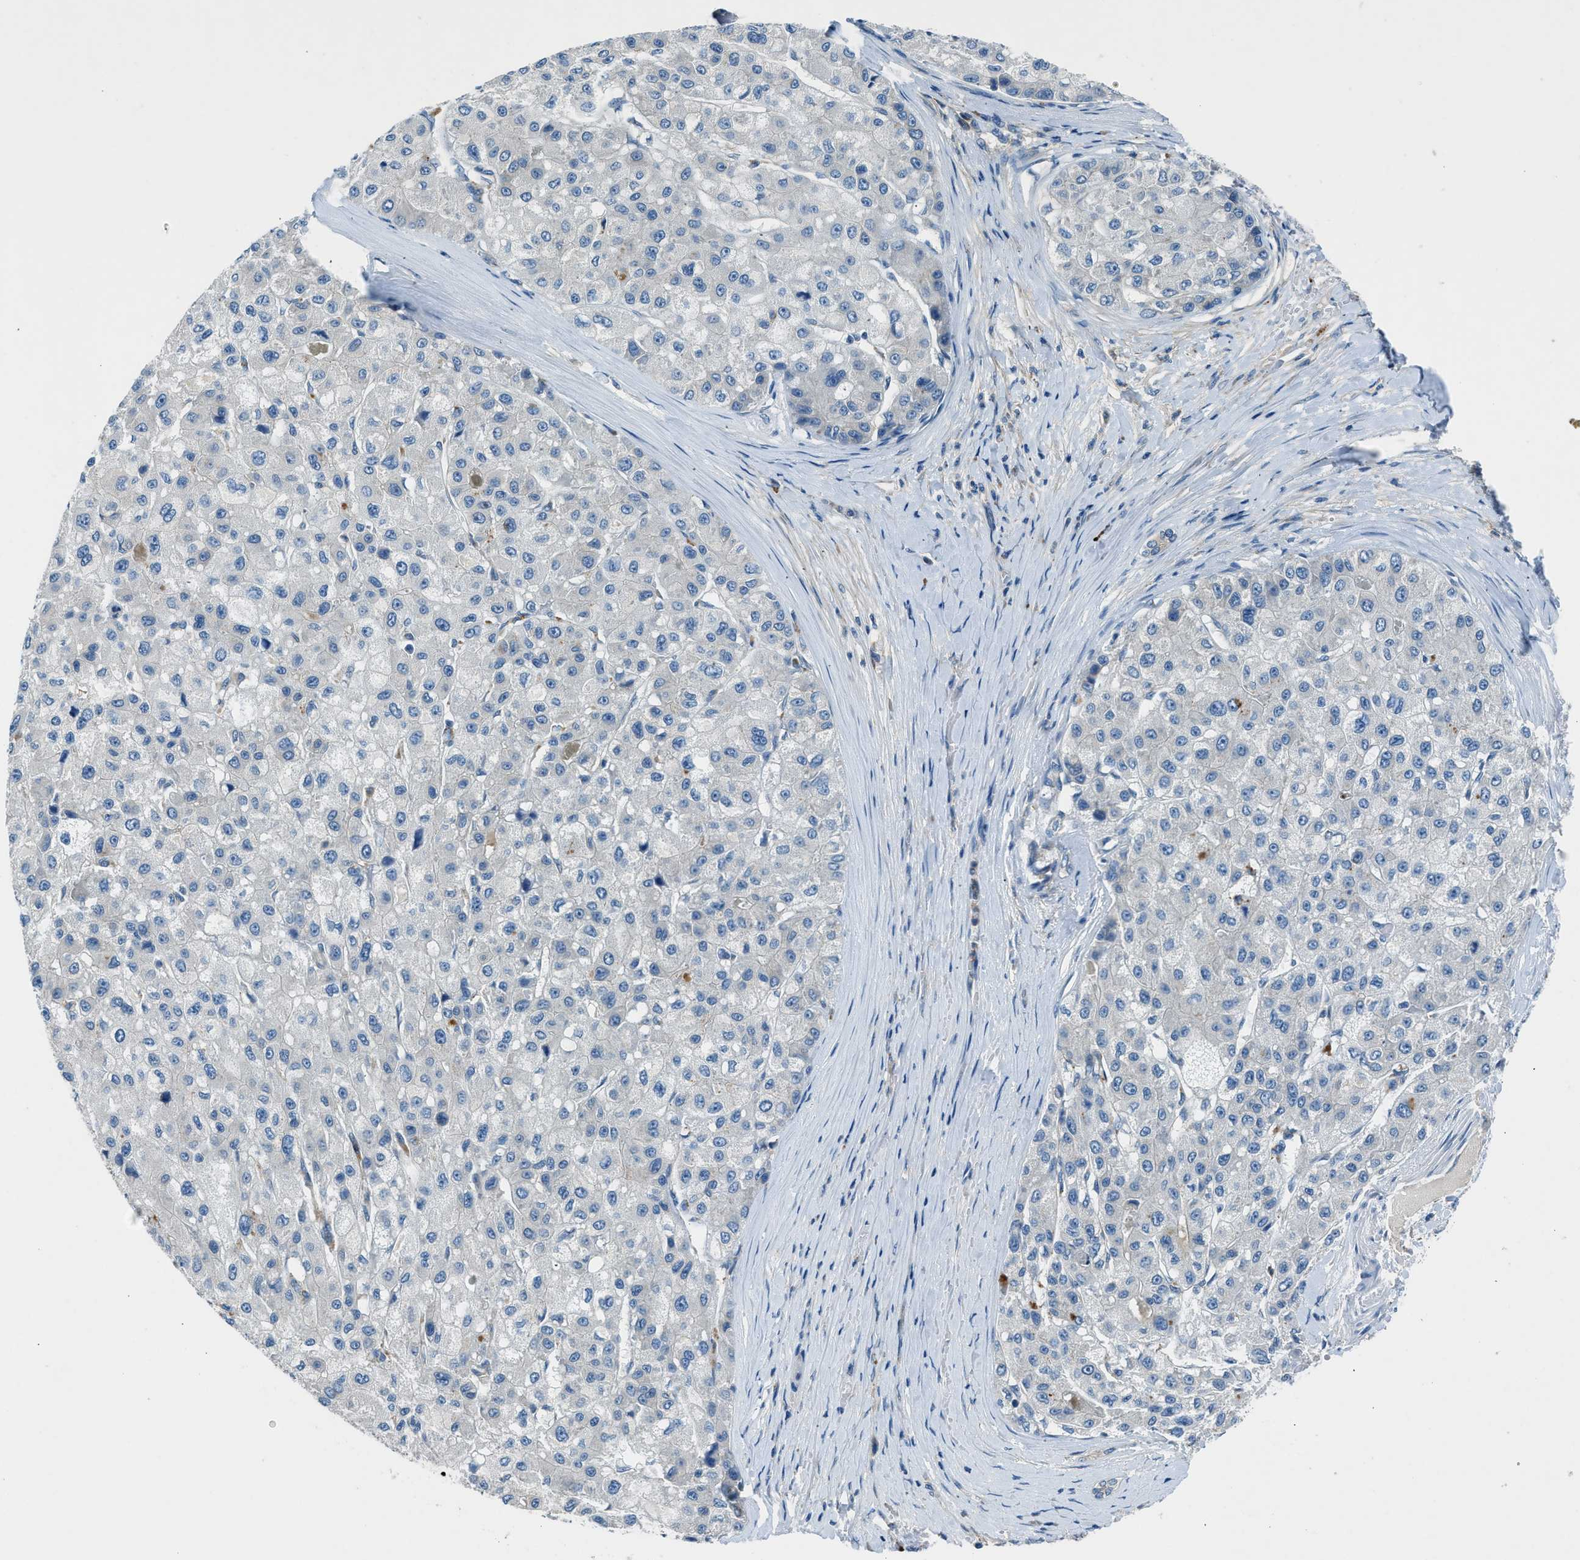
{"staining": {"intensity": "negative", "quantity": "none", "location": "none"}, "tissue": "liver cancer", "cell_type": "Tumor cells", "image_type": "cancer", "snomed": [{"axis": "morphology", "description": "Carcinoma, Hepatocellular, NOS"}, {"axis": "topography", "description": "Liver"}], "caption": "Tumor cells are negative for brown protein staining in liver cancer.", "gene": "BMP1", "patient": {"sex": "male", "age": 80}}